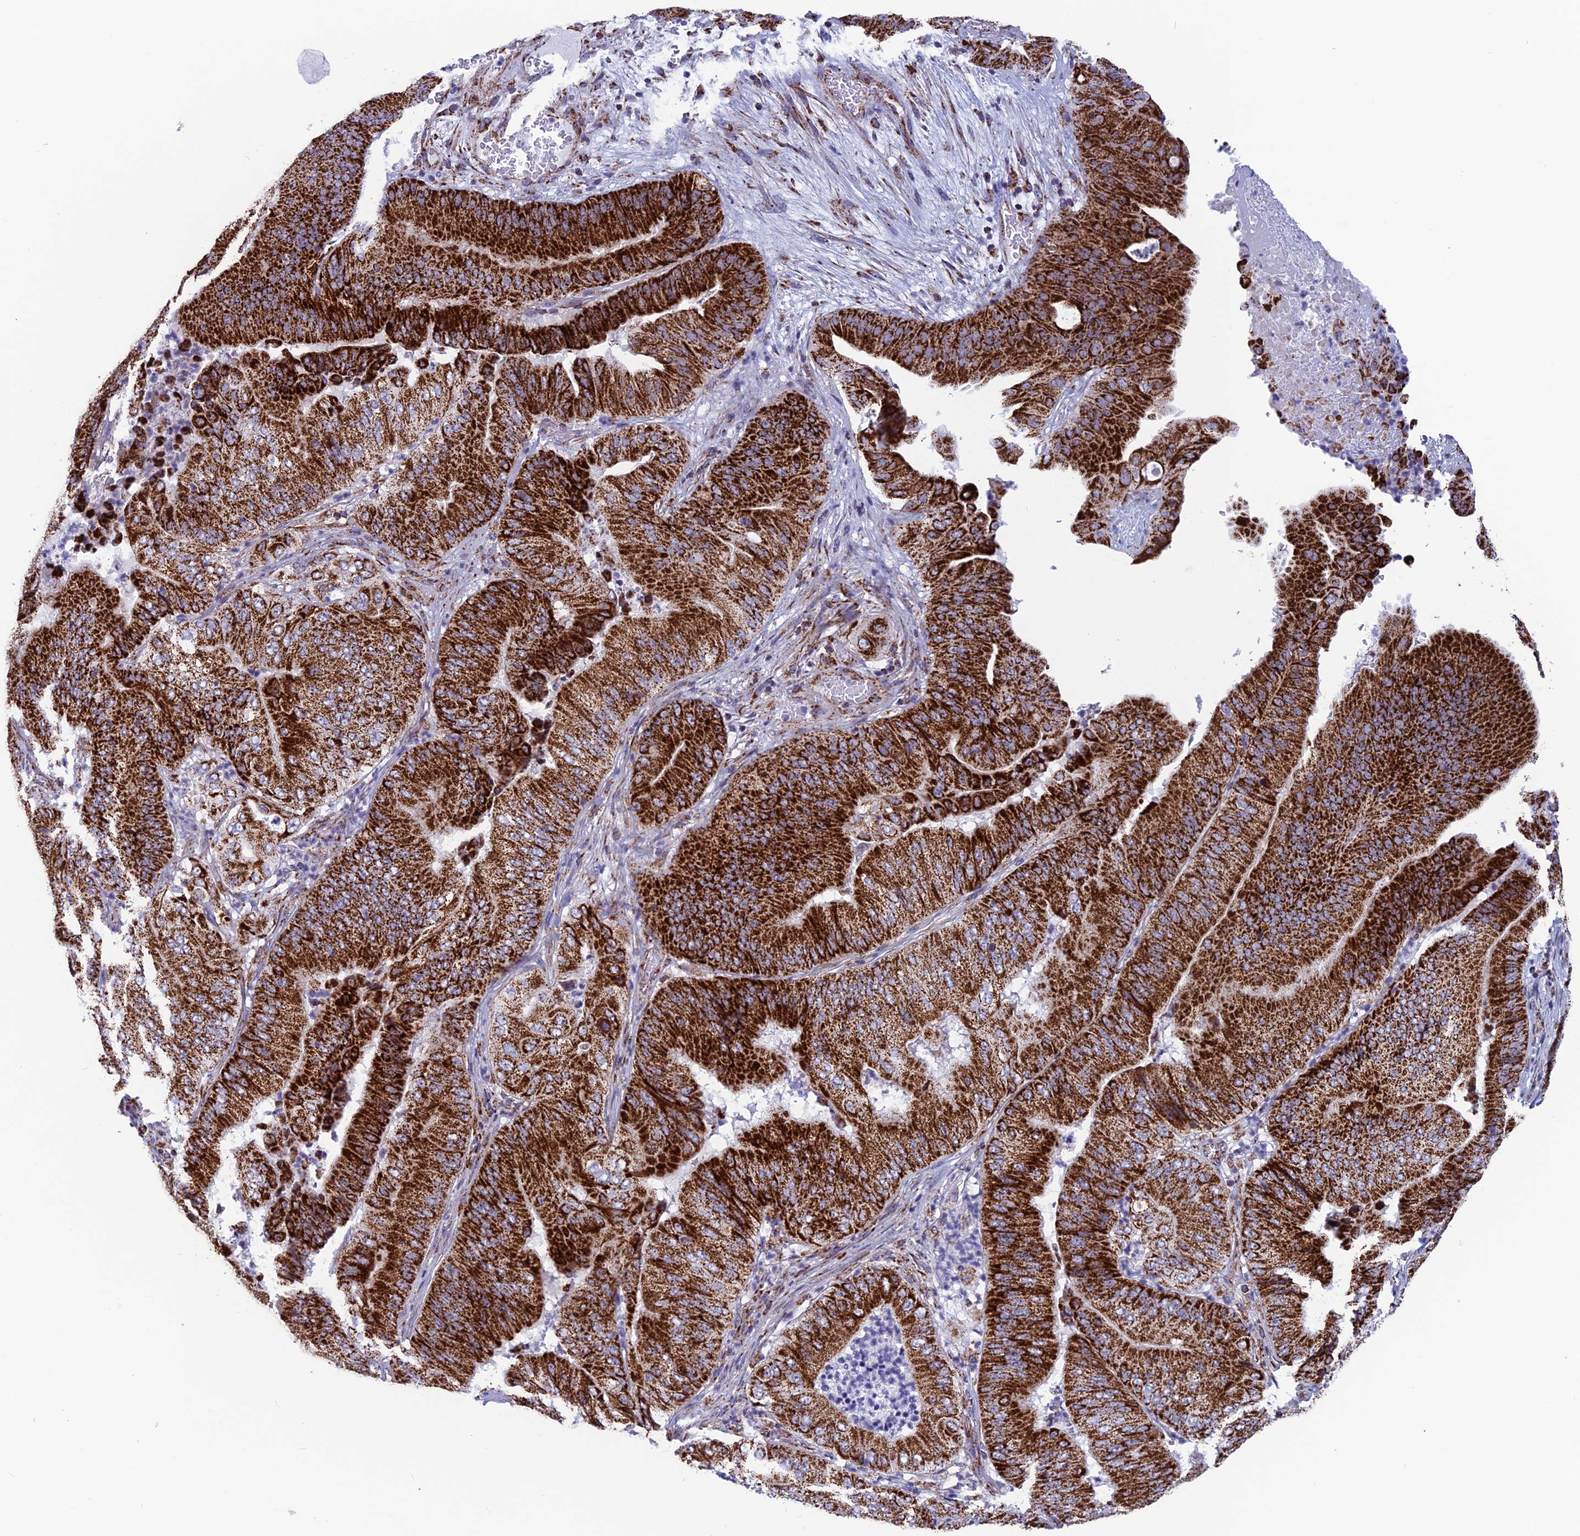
{"staining": {"intensity": "strong", "quantity": ">75%", "location": "cytoplasmic/membranous"}, "tissue": "pancreatic cancer", "cell_type": "Tumor cells", "image_type": "cancer", "snomed": [{"axis": "morphology", "description": "Adenocarcinoma, NOS"}, {"axis": "topography", "description": "Pancreas"}], "caption": "Pancreatic cancer (adenocarcinoma) tissue reveals strong cytoplasmic/membranous staining in approximately >75% of tumor cells, visualized by immunohistochemistry. (IHC, brightfield microscopy, high magnification).", "gene": "MRPS18B", "patient": {"sex": "female", "age": 77}}